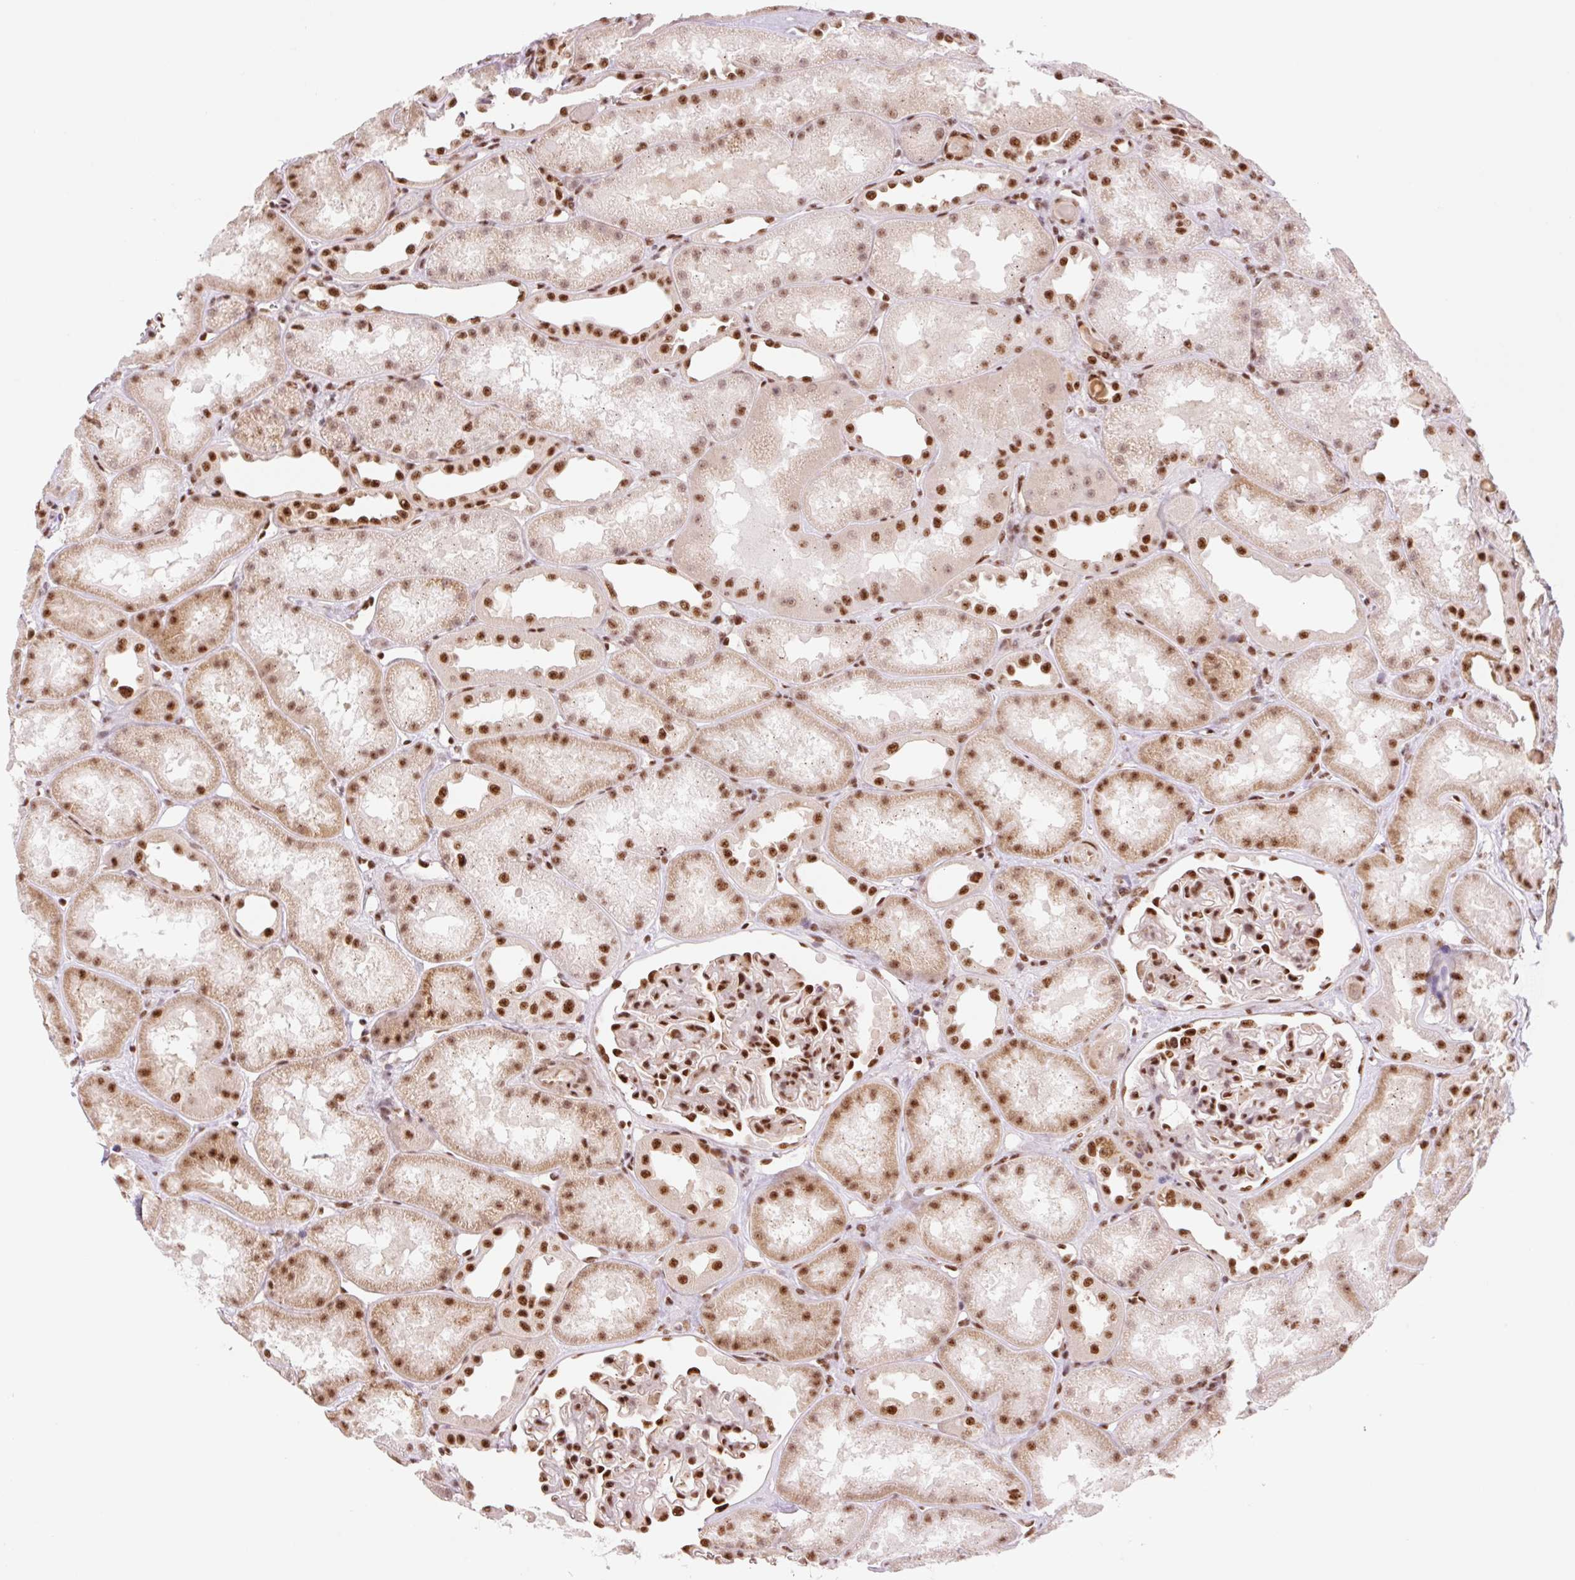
{"staining": {"intensity": "strong", "quantity": ">75%", "location": "nuclear"}, "tissue": "kidney", "cell_type": "Cells in glomeruli", "image_type": "normal", "snomed": [{"axis": "morphology", "description": "Normal tissue, NOS"}, {"axis": "topography", "description": "Kidney"}], "caption": "About >75% of cells in glomeruli in normal kidney demonstrate strong nuclear protein staining as visualized by brown immunohistochemical staining.", "gene": "PRDM11", "patient": {"sex": "male", "age": 61}}